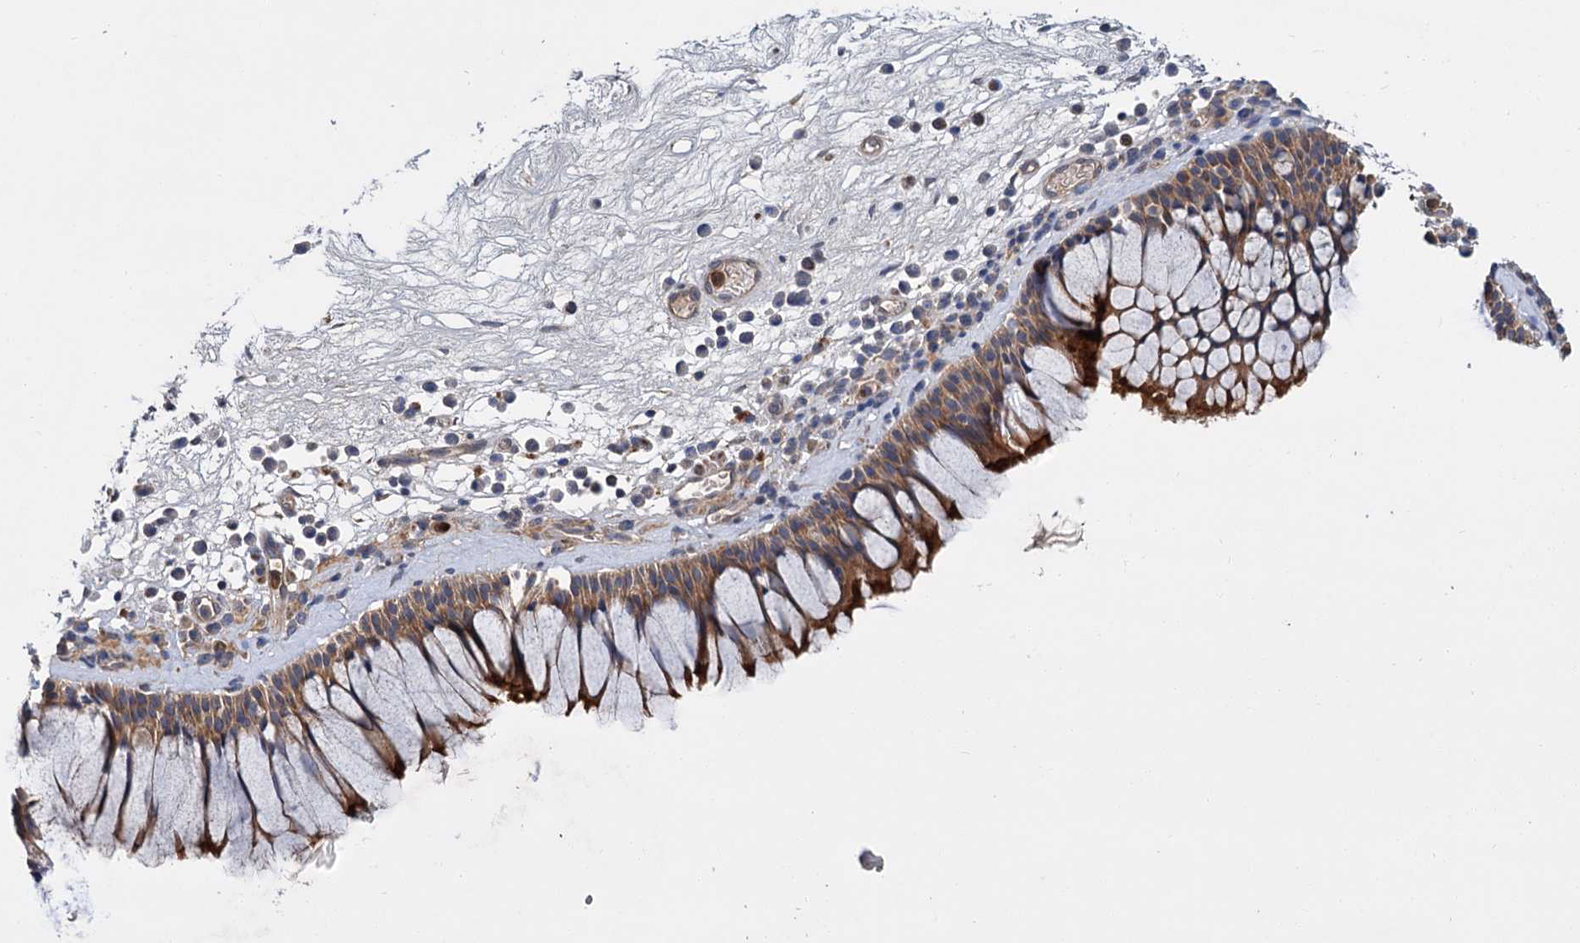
{"staining": {"intensity": "moderate", "quantity": ">75%", "location": "cytoplasmic/membranous"}, "tissue": "nasopharynx", "cell_type": "Respiratory epithelial cells", "image_type": "normal", "snomed": [{"axis": "morphology", "description": "Normal tissue, NOS"}, {"axis": "morphology", "description": "Inflammation, NOS"}, {"axis": "topography", "description": "Nasopharynx"}], "caption": "Immunohistochemistry (IHC) (DAB) staining of benign human nasopharynx shows moderate cytoplasmic/membranous protein staining in about >75% of respiratory epithelial cells. (DAB IHC, brown staining for protein, blue staining for nuclei).", "gene": "DYNC2H1", "patient": {"sex": "male", "age": 70}}